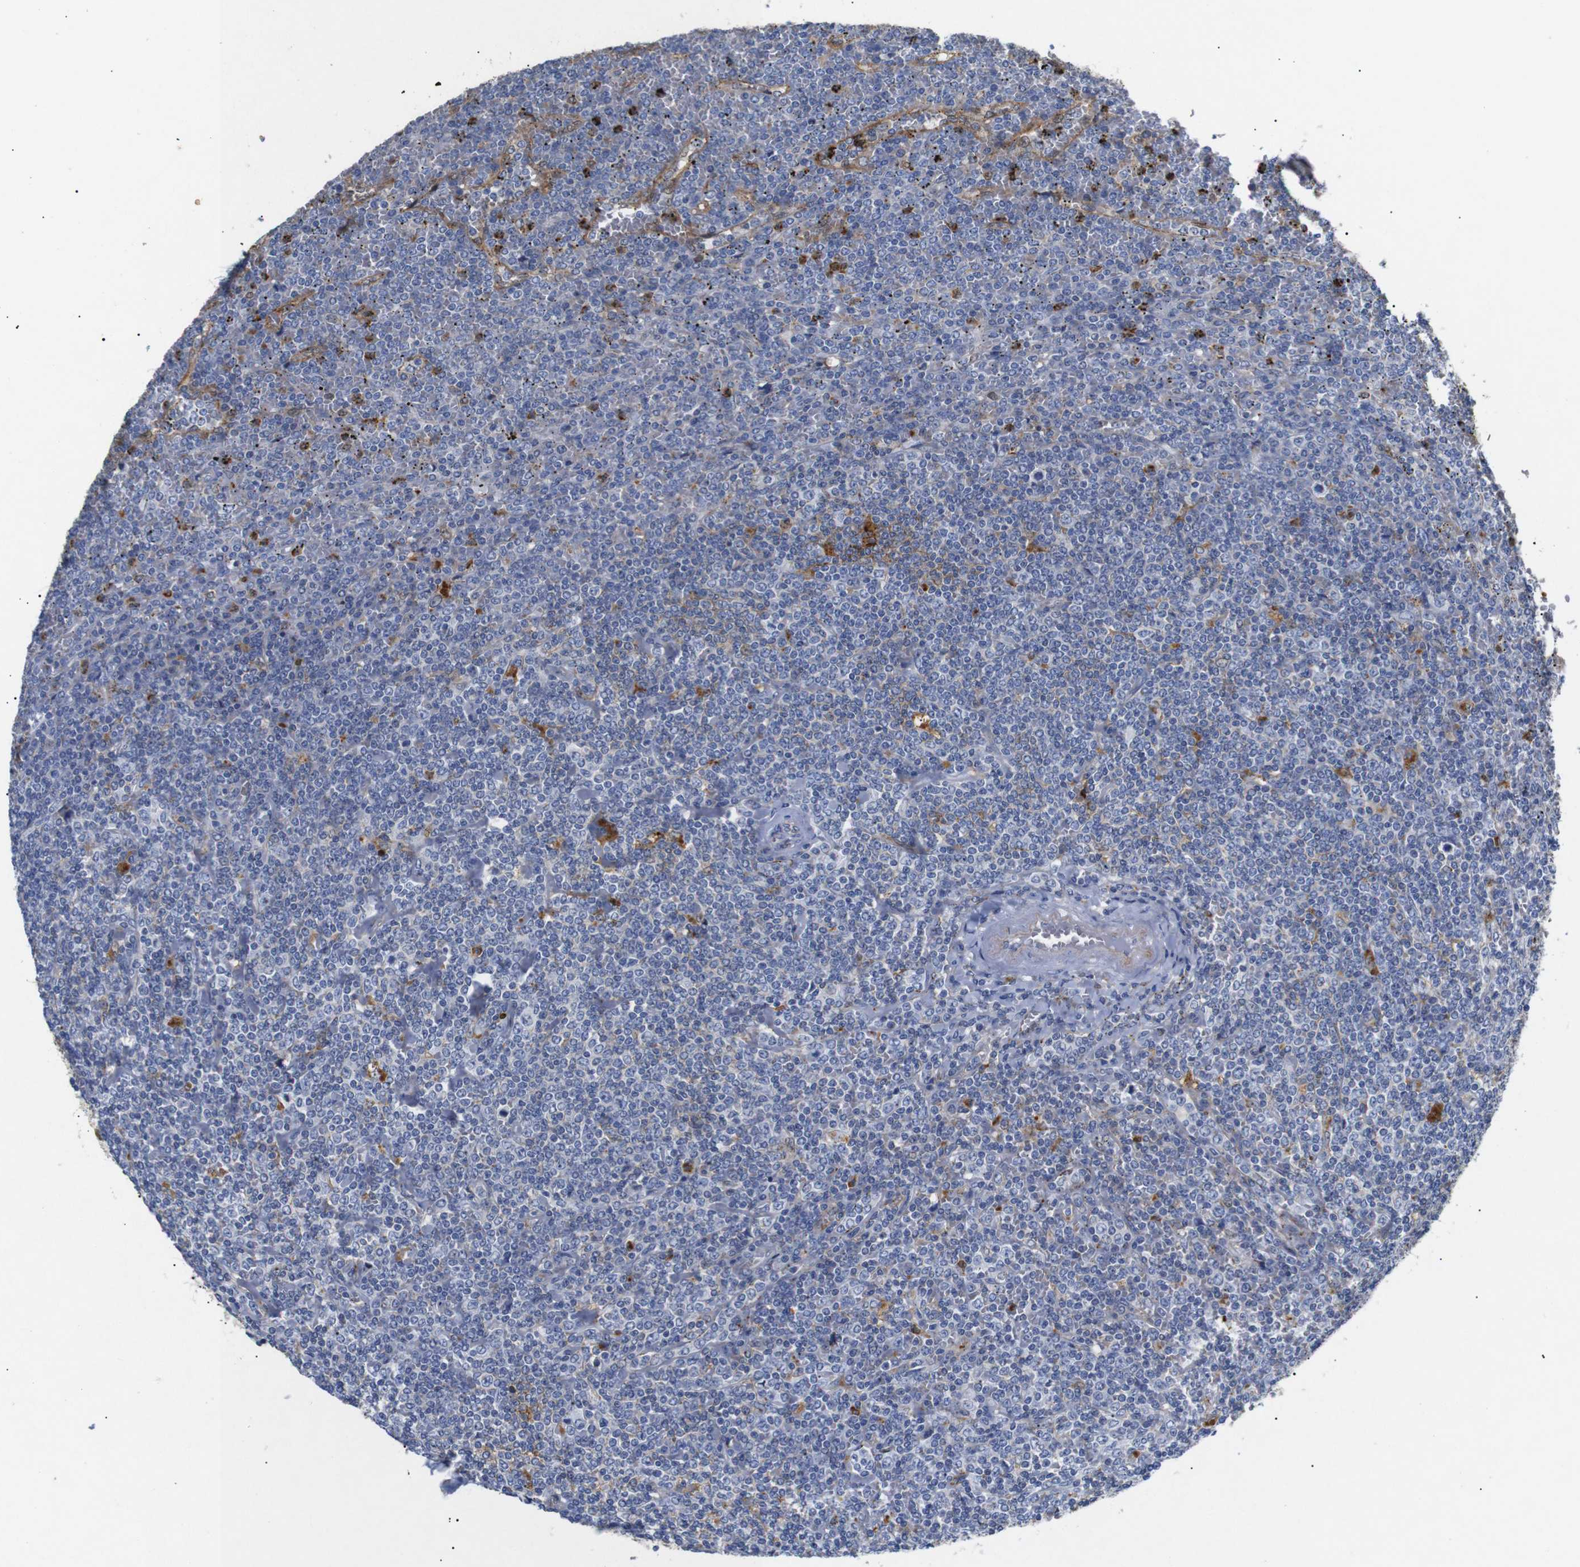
{"staining": {"intensity": "moderate", "quantity": "<25%", "location": "cytoplasmic/membranous,nuclear"}, "tissue": "lymphoma", "cell_type": "Tumor cells", "image_type": "cancer", "snomed": [{"axis": "morphology", "description": "Malignant lymphoma, non-Hodgkin's type, Low grade"}, {"axis": "topography", "description": "Spleen"}], "caption": "High-magnification brightfield microscopy of malignant lymphoma, non-Hodgkin's type (low-grade) stained with DAB (brown) and counterstained with hematoxylin (blue). tumor cells exhibit moderate cytoplasmic/membranous and nuclear staining is present in about<25% of cells.", "gene": "SDCBP", "patient": {"sex": "female", "age": 19}}